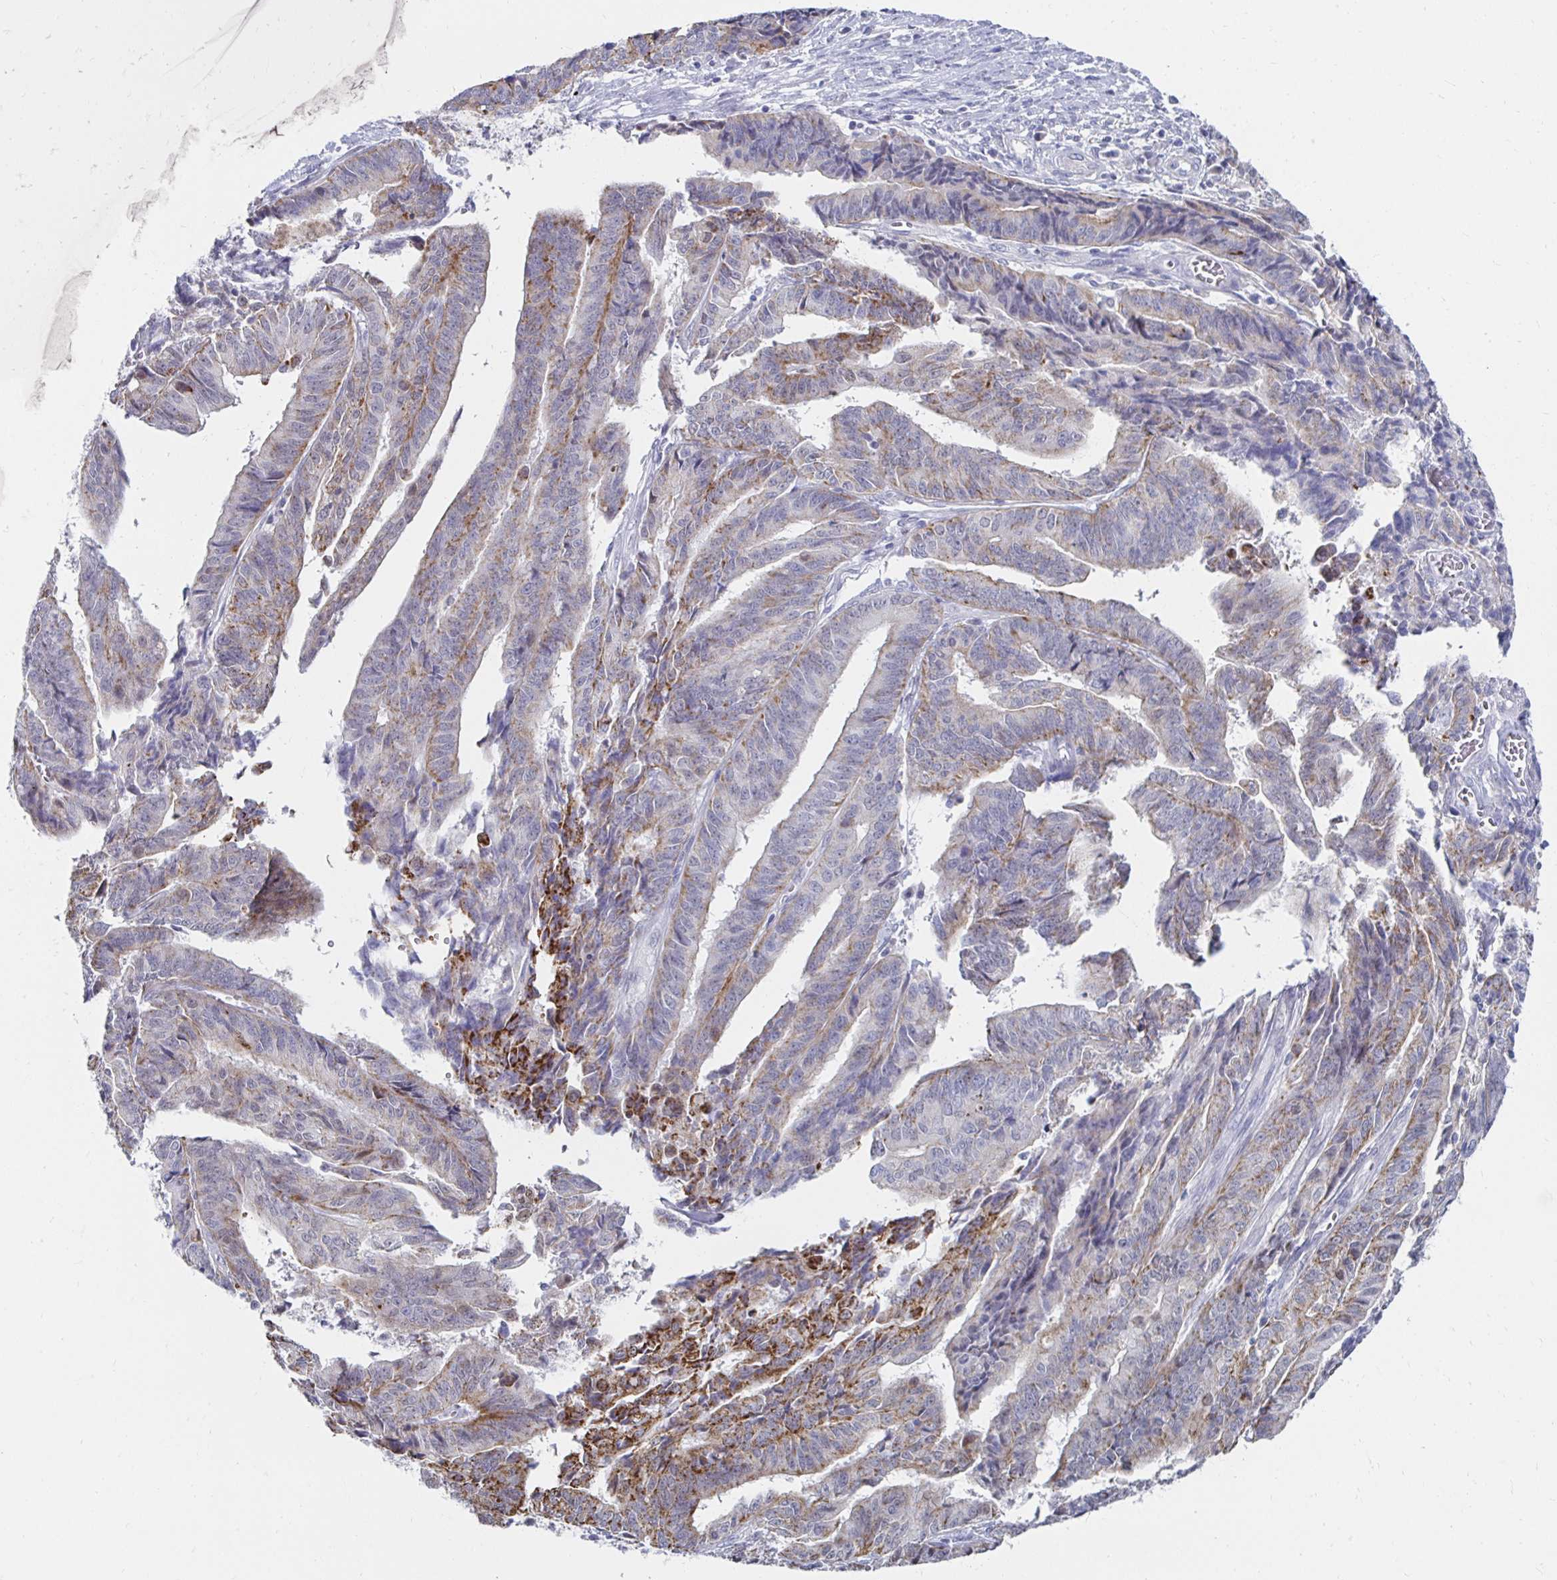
{"staining": {"intensity": "moderate", "quantity": "25%-75%", "location": "cytoplasmic/membranous"}, "tissue": "endometrial cancer", "cell_type": "Tumor cells", "image_type": "cancer", "snomed": [{"axis": "morphology", "description": "Adenocarcinoma, NOS"}, {"axis": "topography", "description": "Endometrium"}], "caption": "Adenocarcinoma (endometrial) tissue exhibits moderate cytoplasmic/membranous expression in approximately 25%-75% of tumor cells, visualized by immunohistochemistry. (DAB (3,3'-diaminobenzidine) IHC, brown staining for protein, blue staining for nuclei).", "gene": "NOCT", "patient": {"sex": "female", "age": 65}}